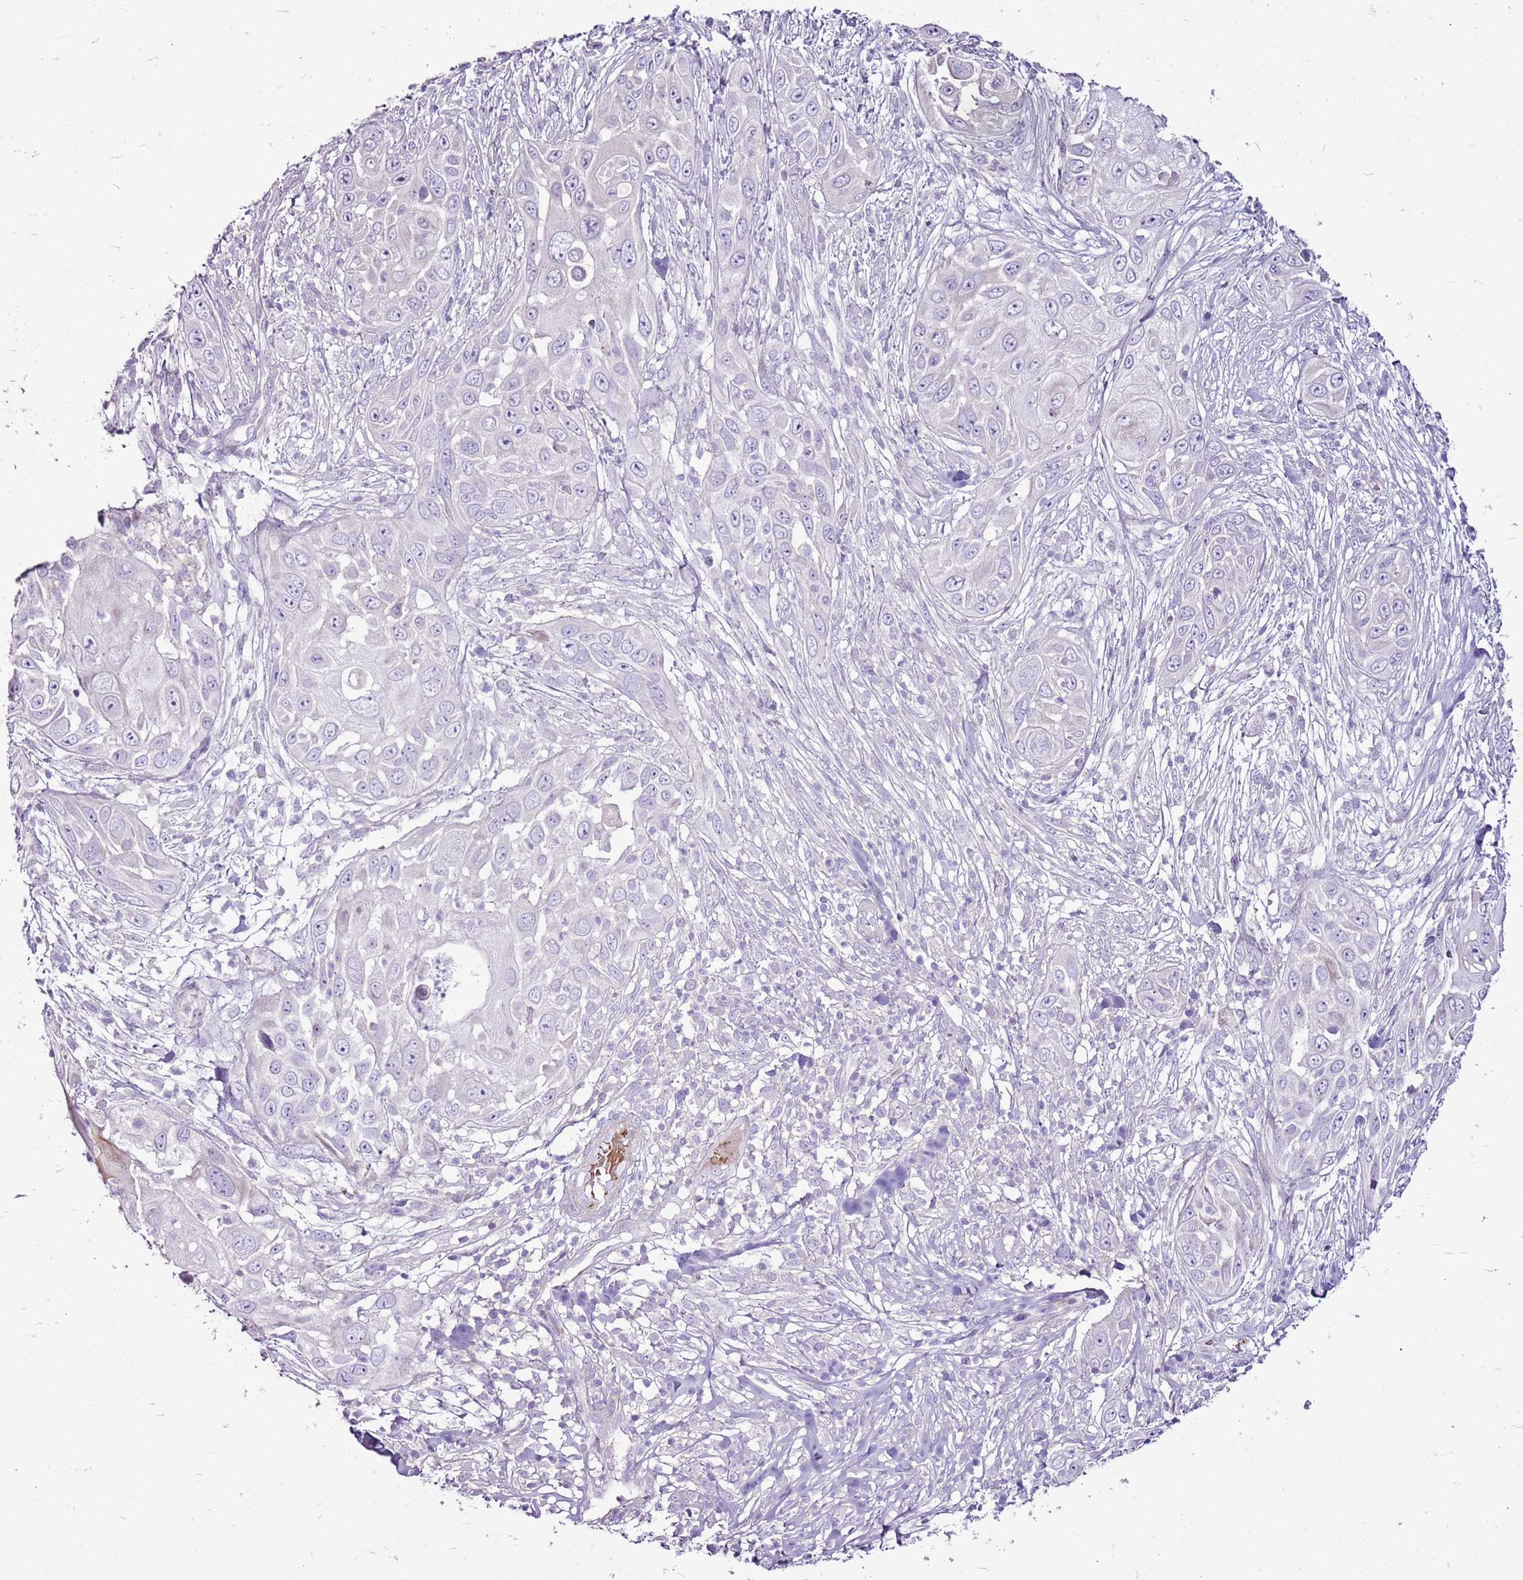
{"staining": {"intensity": "negative", "quantity": "none", "location": "none"}, "tissue": "skin cancer", "cell_type": "Tumor cells", "image_type": "cancer", "snomed": [{"axis": "morphology", "description": "Squamous cell carcinoma, NOS"}, {"axis": "topography", "description": "Skin"}], "caption": "Tumor cells are negative for protein expression in human squamous cell carcinoma (skin). (DAB (3,3'-diaminobenzidine) IHC visualized using brightfield microscopy, high magnification).", "gene": "CHAC2", "patient": {"sex": "female", "age": 44}}